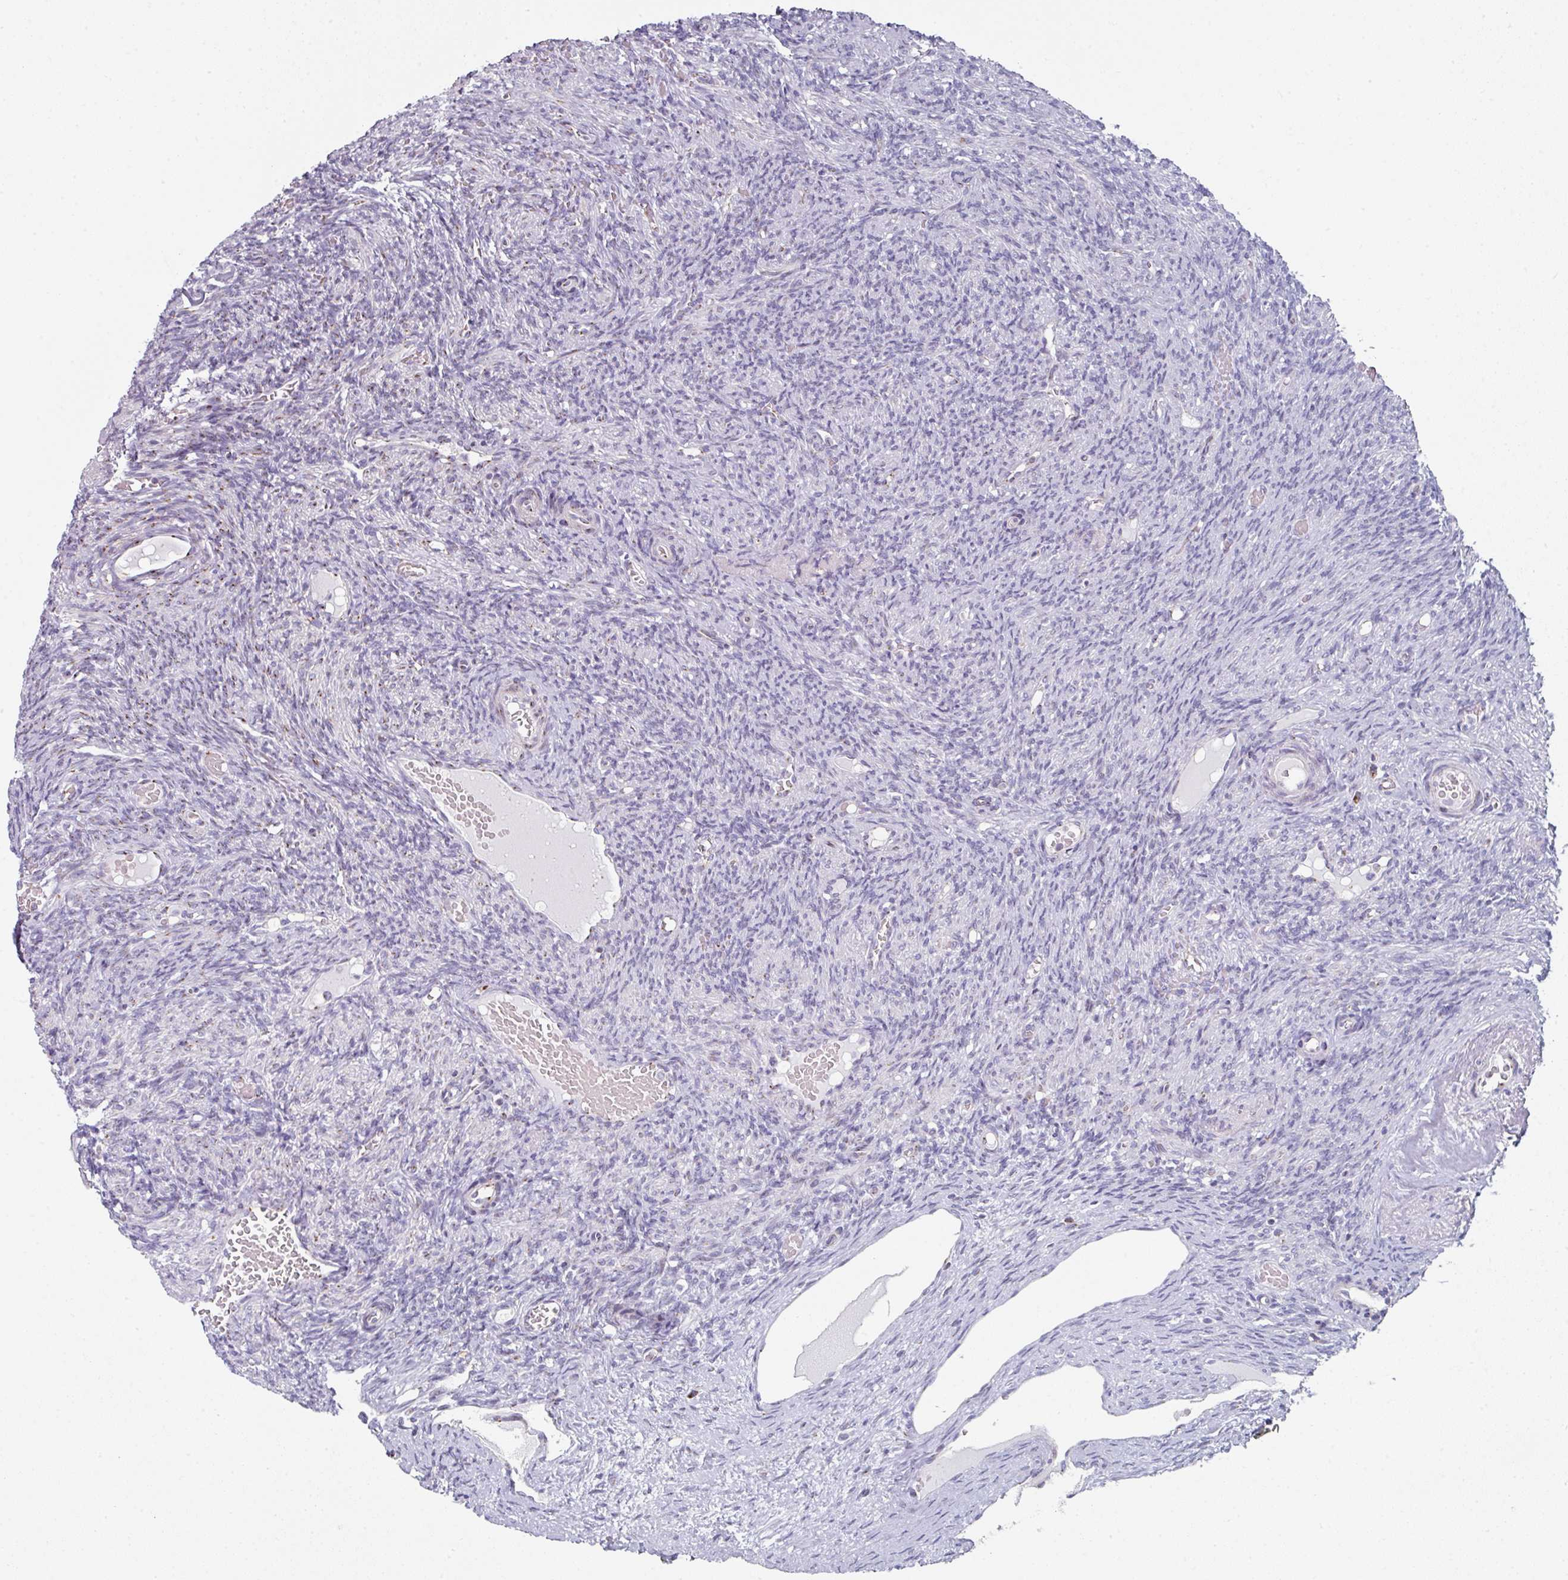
{"staining": {"intensity": "strong", "quantity": ">75%", "location": "cytoplasmic/membranous"}, "tissue": "ovary", "cell_type": "Follicle cells", "image_type": "normal", "snomed": [{"axis": "morphology", "description": "Normal tissue, NOS"}, {"axis": "topography", "description": "Ovary"}], "caption": "Immunohistochemical staining of normal ovary reveals >75% levels of strong cytoplasmic/membranous protein positivity in about >75% of follicle cells. (Brightfield microscopy of DAB IHC at high magnification).", "gene": "CCDC85B", "patient": {"sex": "female", "age": 51}}